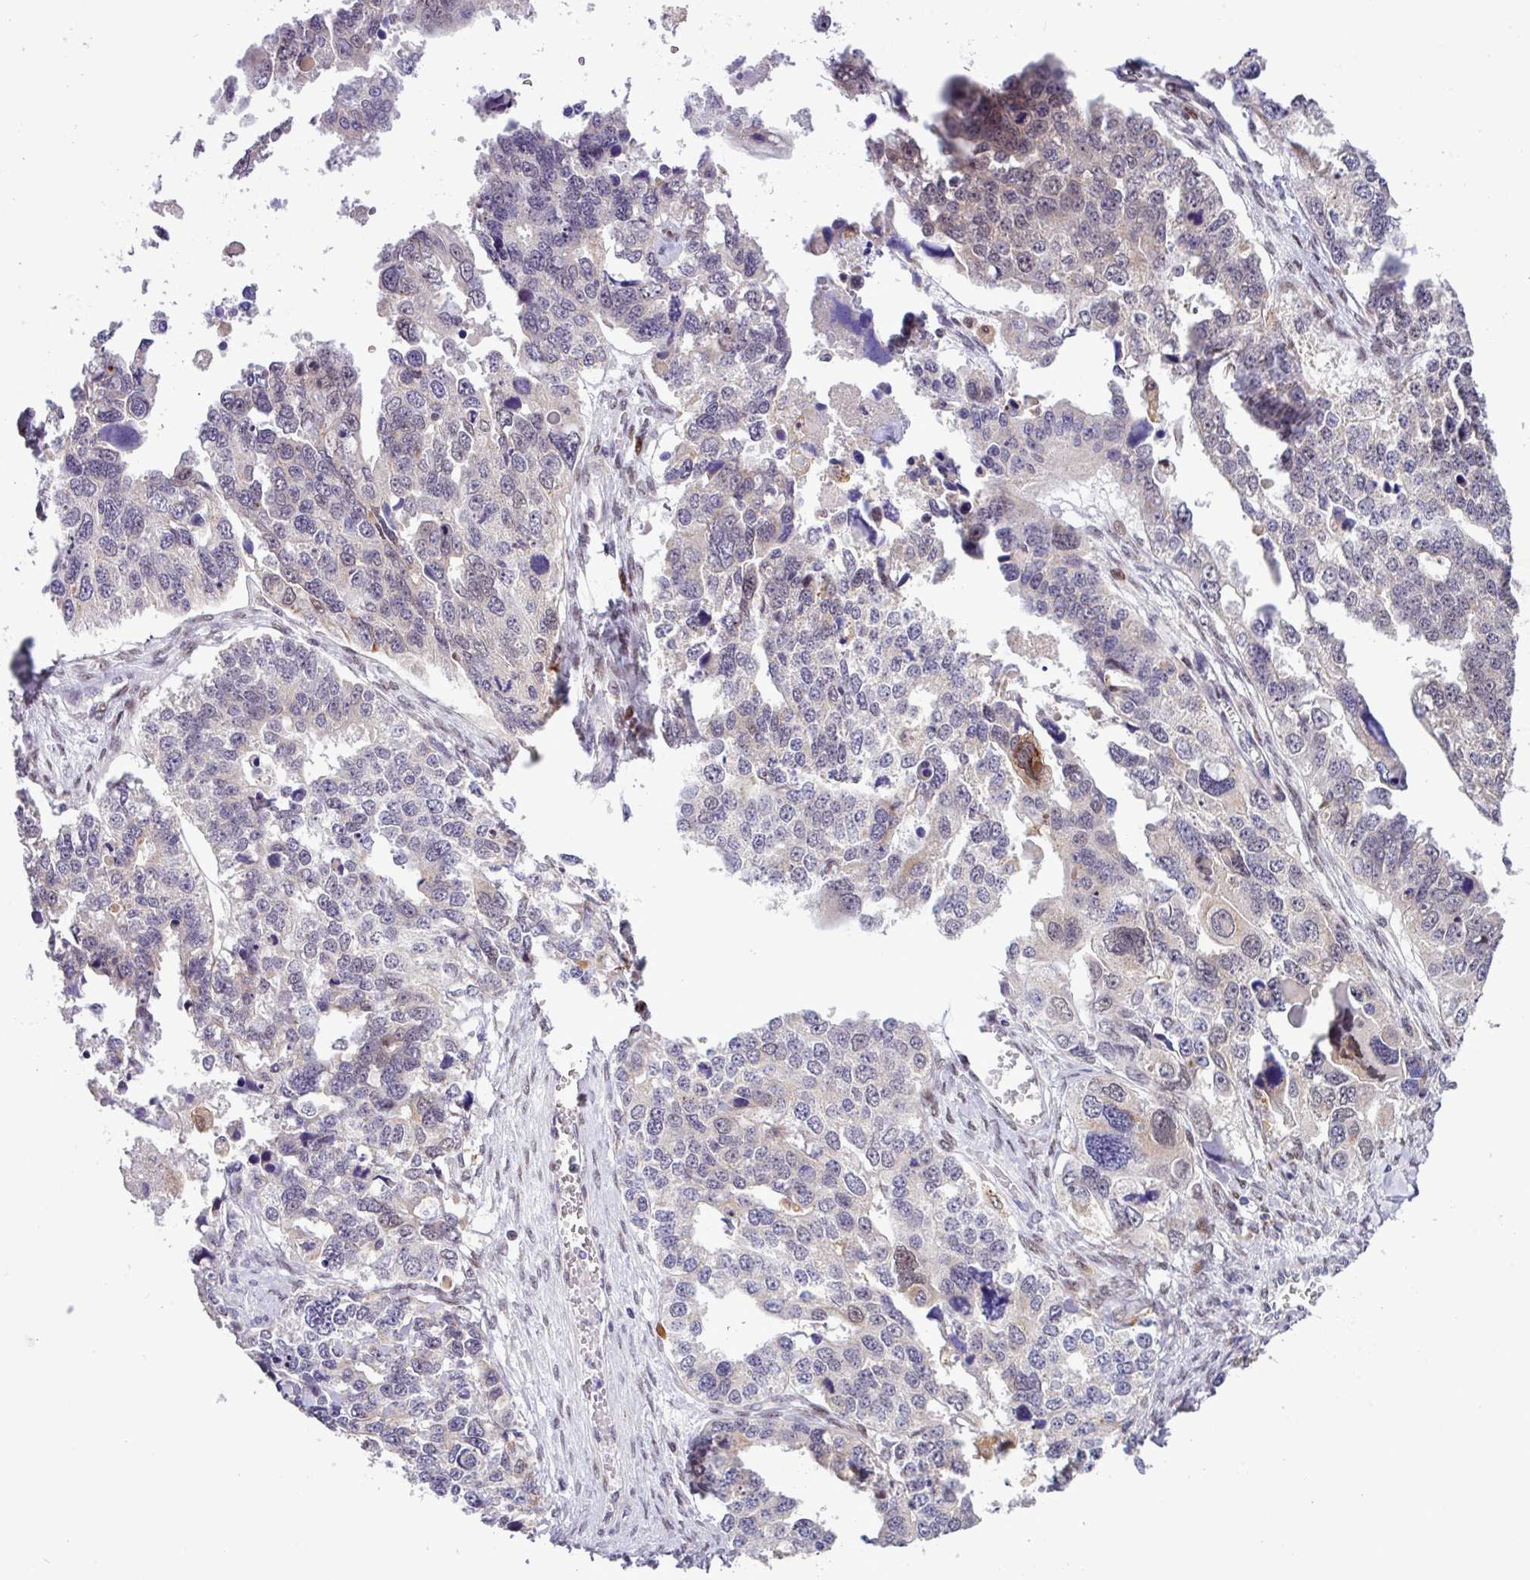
{"staining": {"intensity": "weak", "quantity": "<25%", "location": "cytoplasmic/membranous,nuclear"}, "tissue": "ovarian cancer", "cell_type": "Tumor cells", "image_type": "cancer", "snomed": [{"axis": "morphology", "description": "Cystadenocarcinoma, serous, NOS"}, {"axis": "topography", "description": "Ovary"}], "caption": "This is a photomicrograph of immunohistochemistry staining of serous cystadenocarcinoma (ovarian), which shows no positivity in tumor cells.", "gene": "BRD3", "patient": {"sex": "female", "age": 76}}